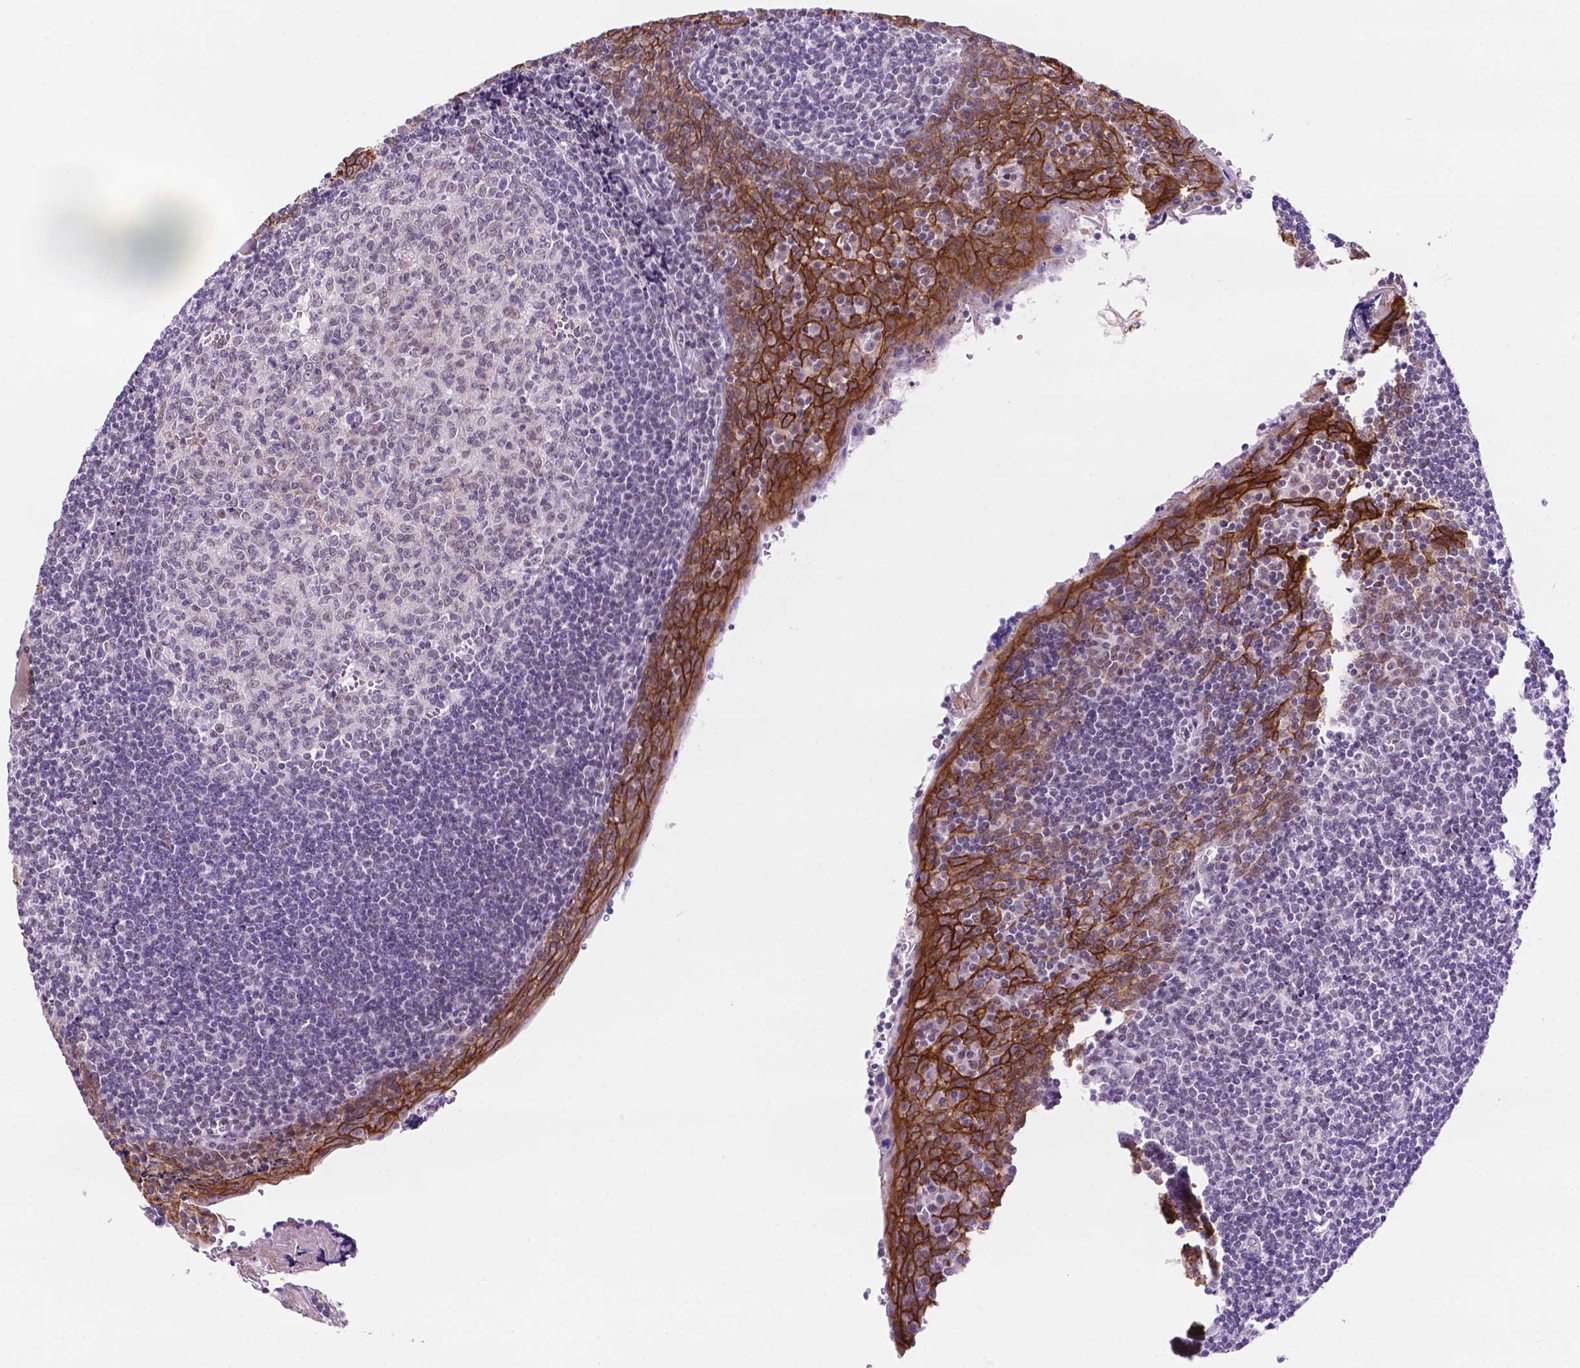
{"staining": {"intensity": "negative", "quantity": "none", "location": "none"}, "tissue": "tonsil", "cell_type": "Germinal center cells", "image_type": "normal", "snomed": [{"axis": "morphology", "description": "Normal tissue, NOS"}, {"axis": "morphology", "description": "Inflammation, NOS"}, {"axis": "topography", "description": "Tonsil"}], "caption": "A micrograph of human tonsil is negative for staining in germinal center cells. (DAB (3,3'-diaminobenzidine) immunohistochemistry (IHC), high magnification).", "gene": "TACSTD2", "patient": {"sex": "female", "age": 31}}